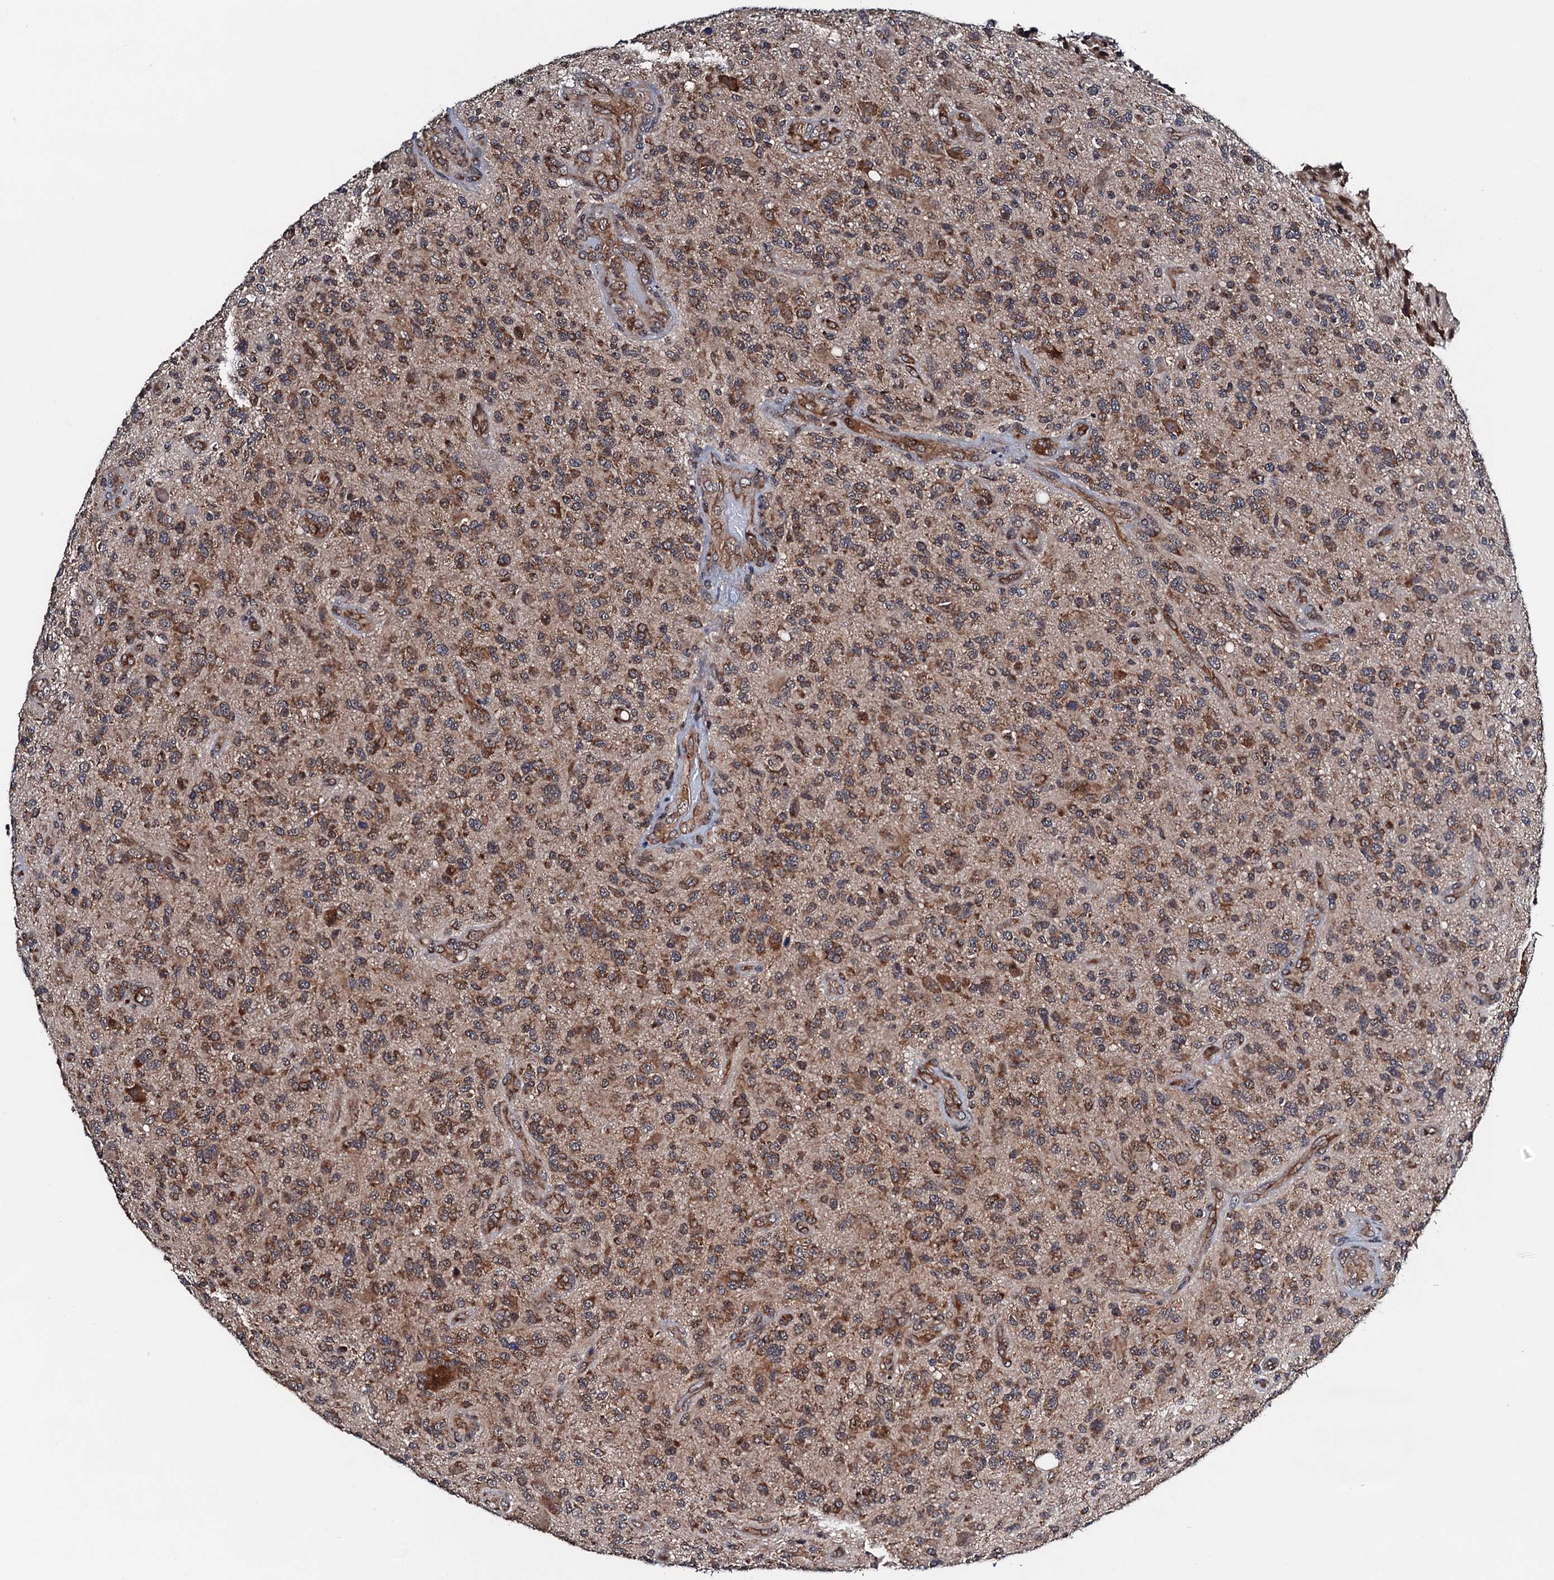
{"staining": {"intensity": "moderate", "quantity": ">75%", "location": "cytoplasmic/membranous"}, "tissue": "glioma", "cell_type": "Tumor cells", "image_type": "cancer", "snomed": [{"axis": "morphology", "description": "Glioma, malignant, High grade"}, {"axis": "topography", "description": "Brain"}], "caption": "The micrograph shows staining of glioma, revealing moderate cytoplasmic/membranous protein expression (brown color) within tumor cells. The staining is performed using DAB brown chromogen to label protein expression. The nuclei are counter-stained blue using hematoxylin.", "gene": "NAA16", "patient": {"sex": "male", "age": 47}}